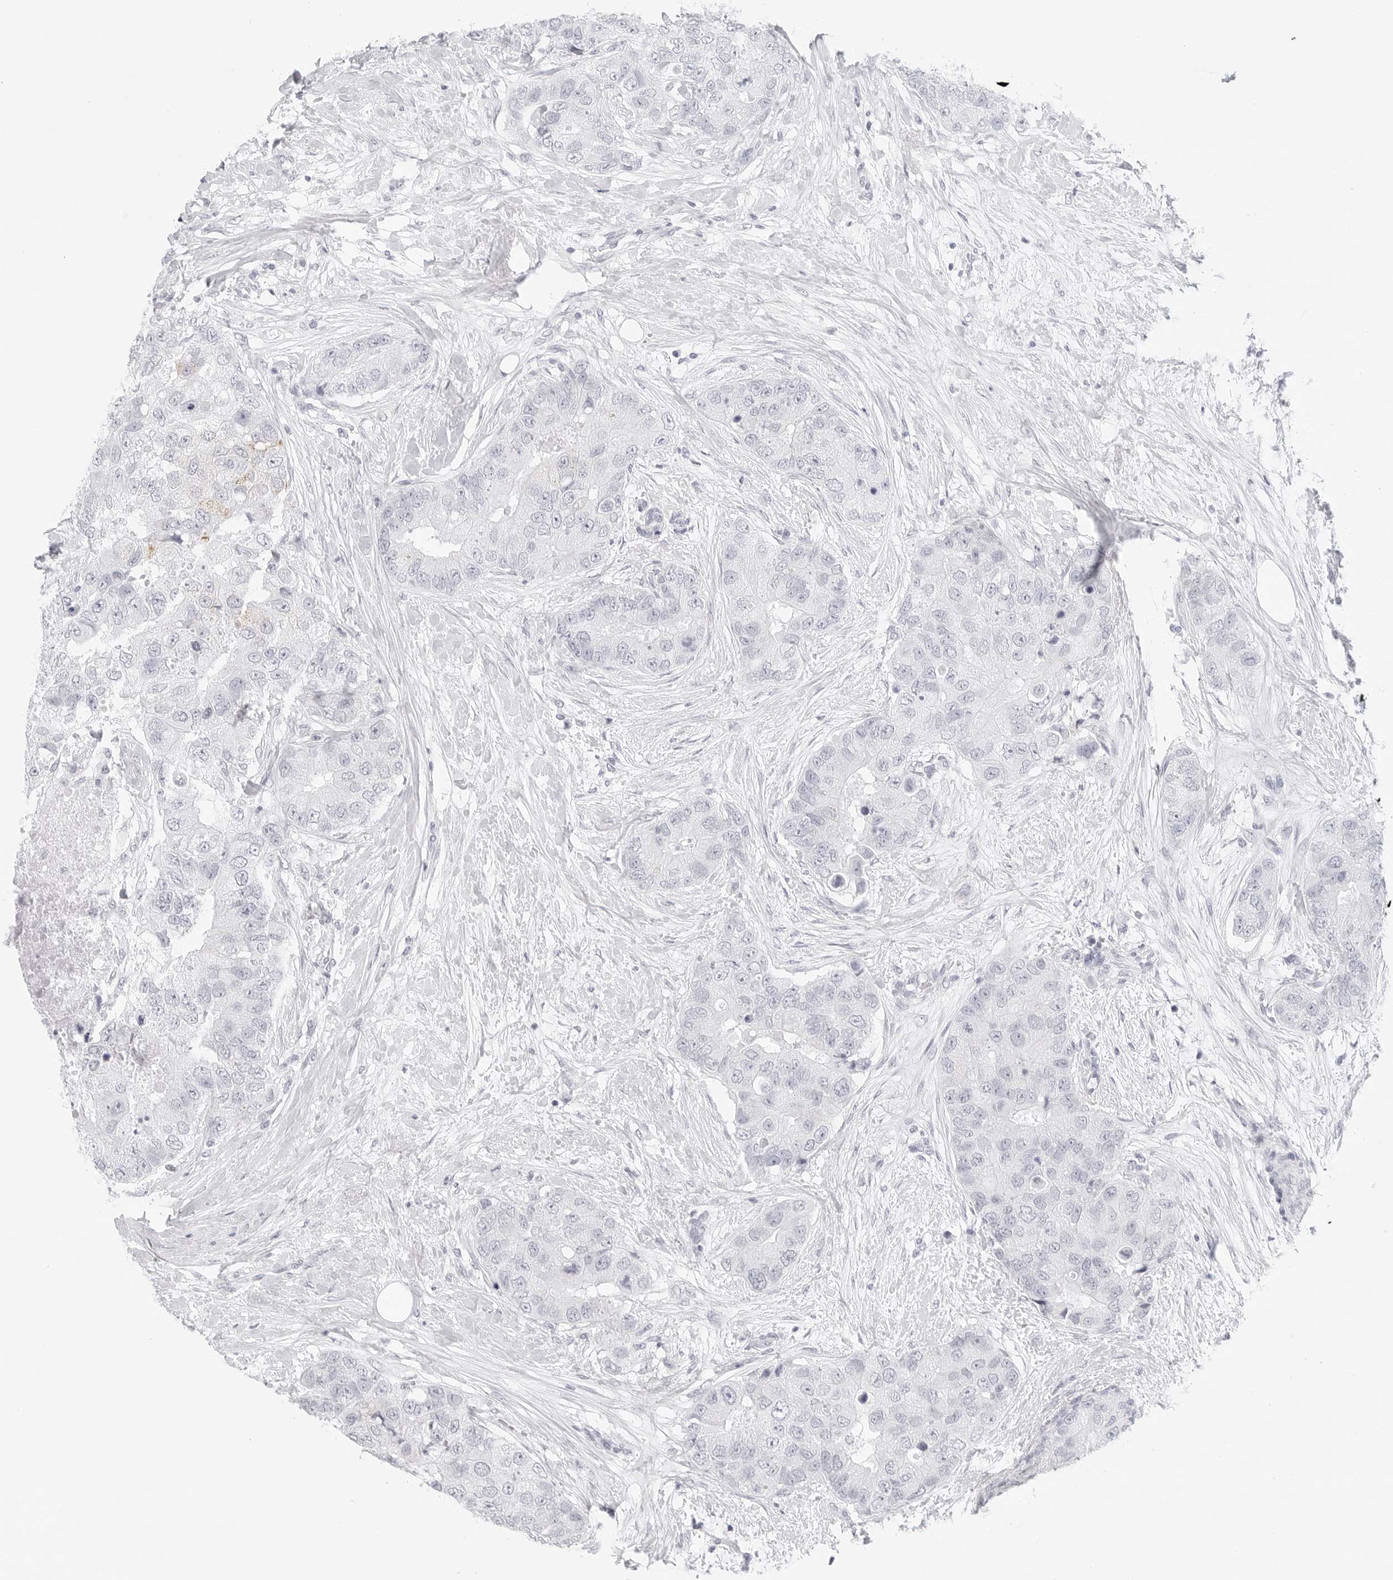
{"staining": {"intensity": "negative", "quantity": "none", "location": "none"}, "tissue": "breast cancer", "cell_type": "Tumor cells", "image_type": "cancer", "snomed": [{"axis": "morphology", "description": "Duct carcinoma"}, {"axis": "topography", "description": "Breast"}], "caption": "Protein analysis of breast infiltrating ductal carcinoma displays no significant positivity in tumor cells.", "gene": "HMGCS2", "patient": {"sex": "female", "age": 62}}